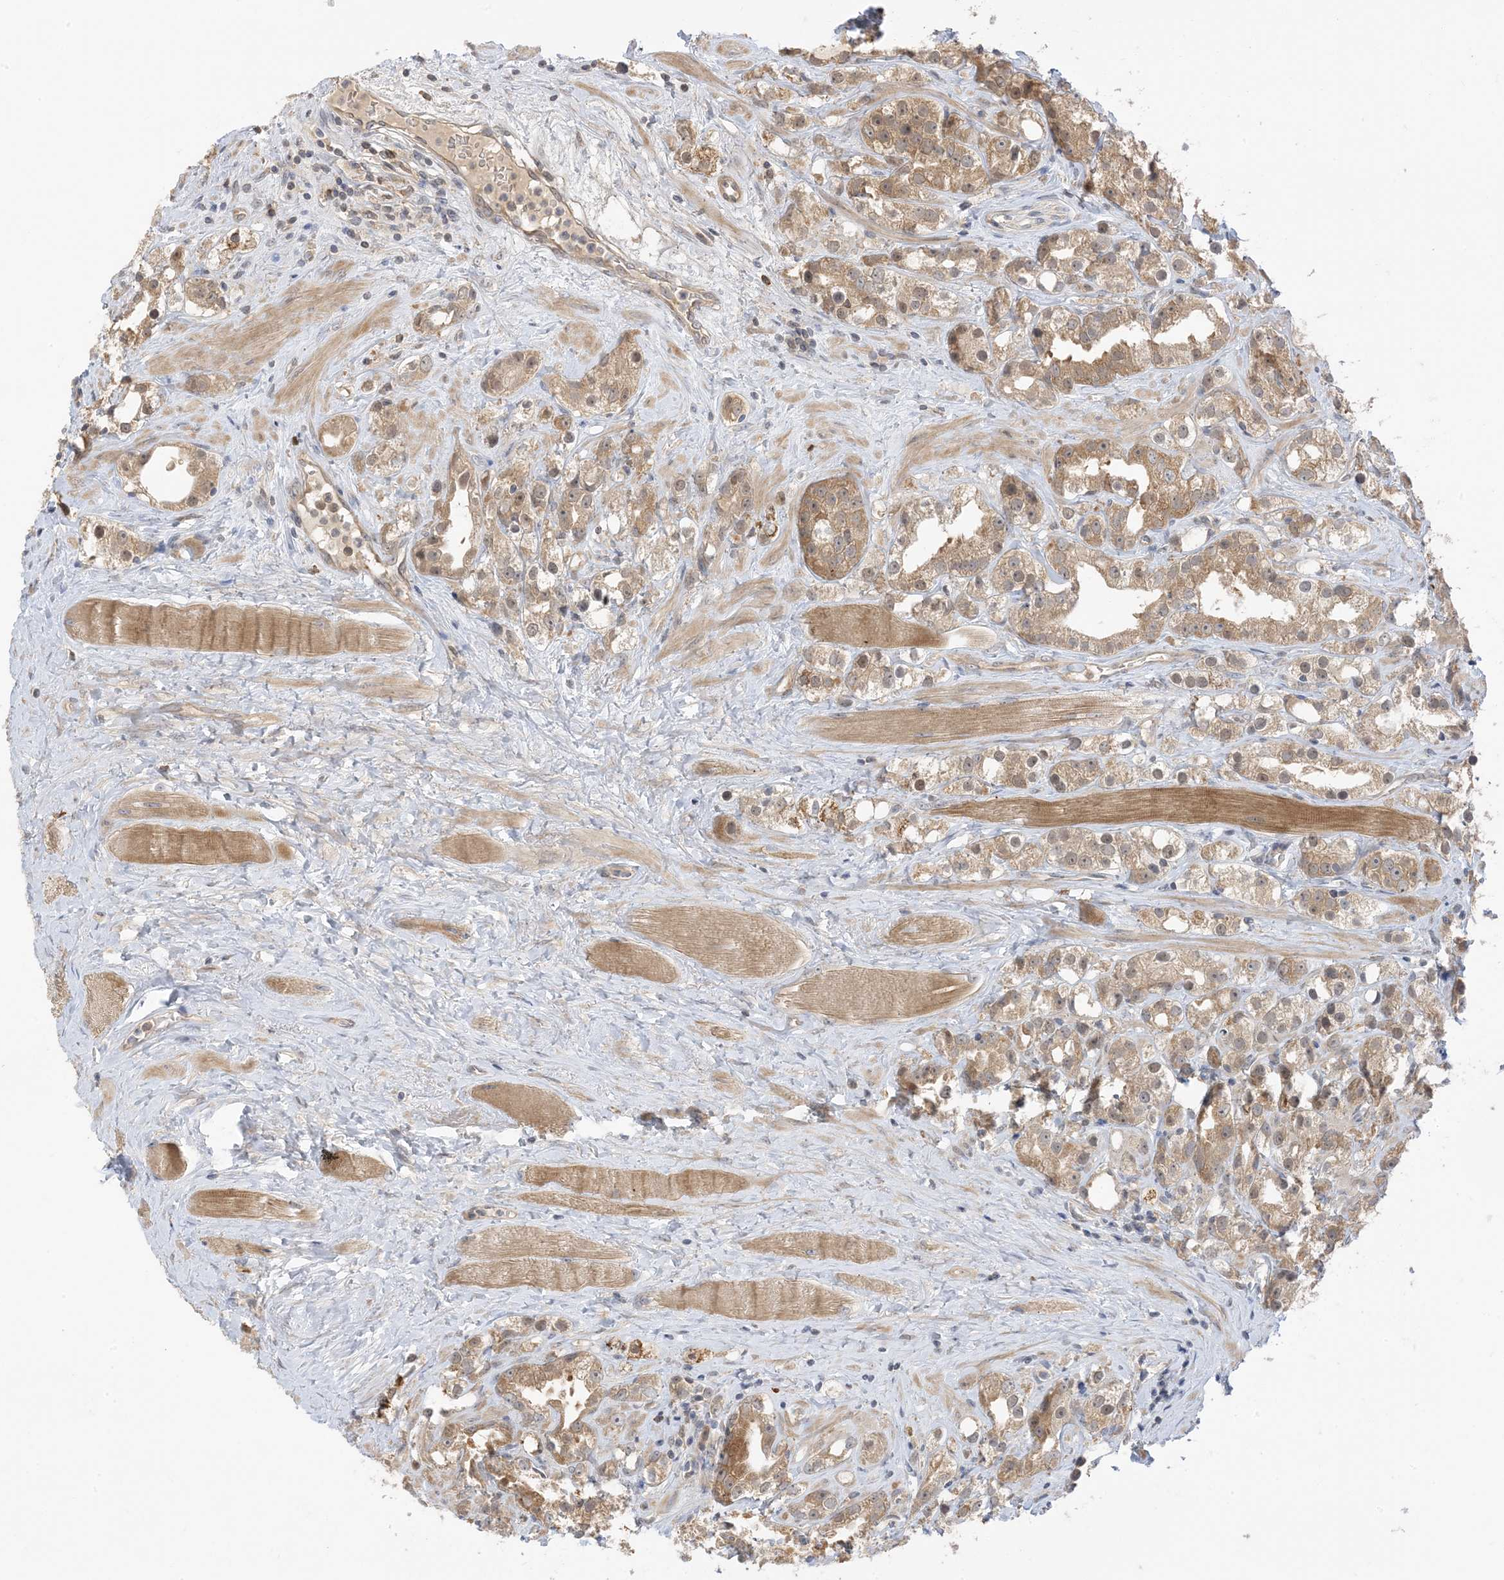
{"staining": {"intensity": "moderate", "quantity": ">75%", "location": "cytoplasmic/membranous"}, "tissue": "prostate cancer", "cell_type": "Tumor cells", "image_type": "cancer", "snomed": [{"axis": "morphology", "description": "Adenocarcinoma, NOS"}, {"axis": "topography", "description": "Prostate"}], "caption": "Human prostate cancer (adenocarcinoma) stained with a brown dye displays moderate cytoplasmic/membranous positive staining in approximately >75% of tumor cells.", "gene": "WDR26", "patient": {"sex": "male", "age": 79}}